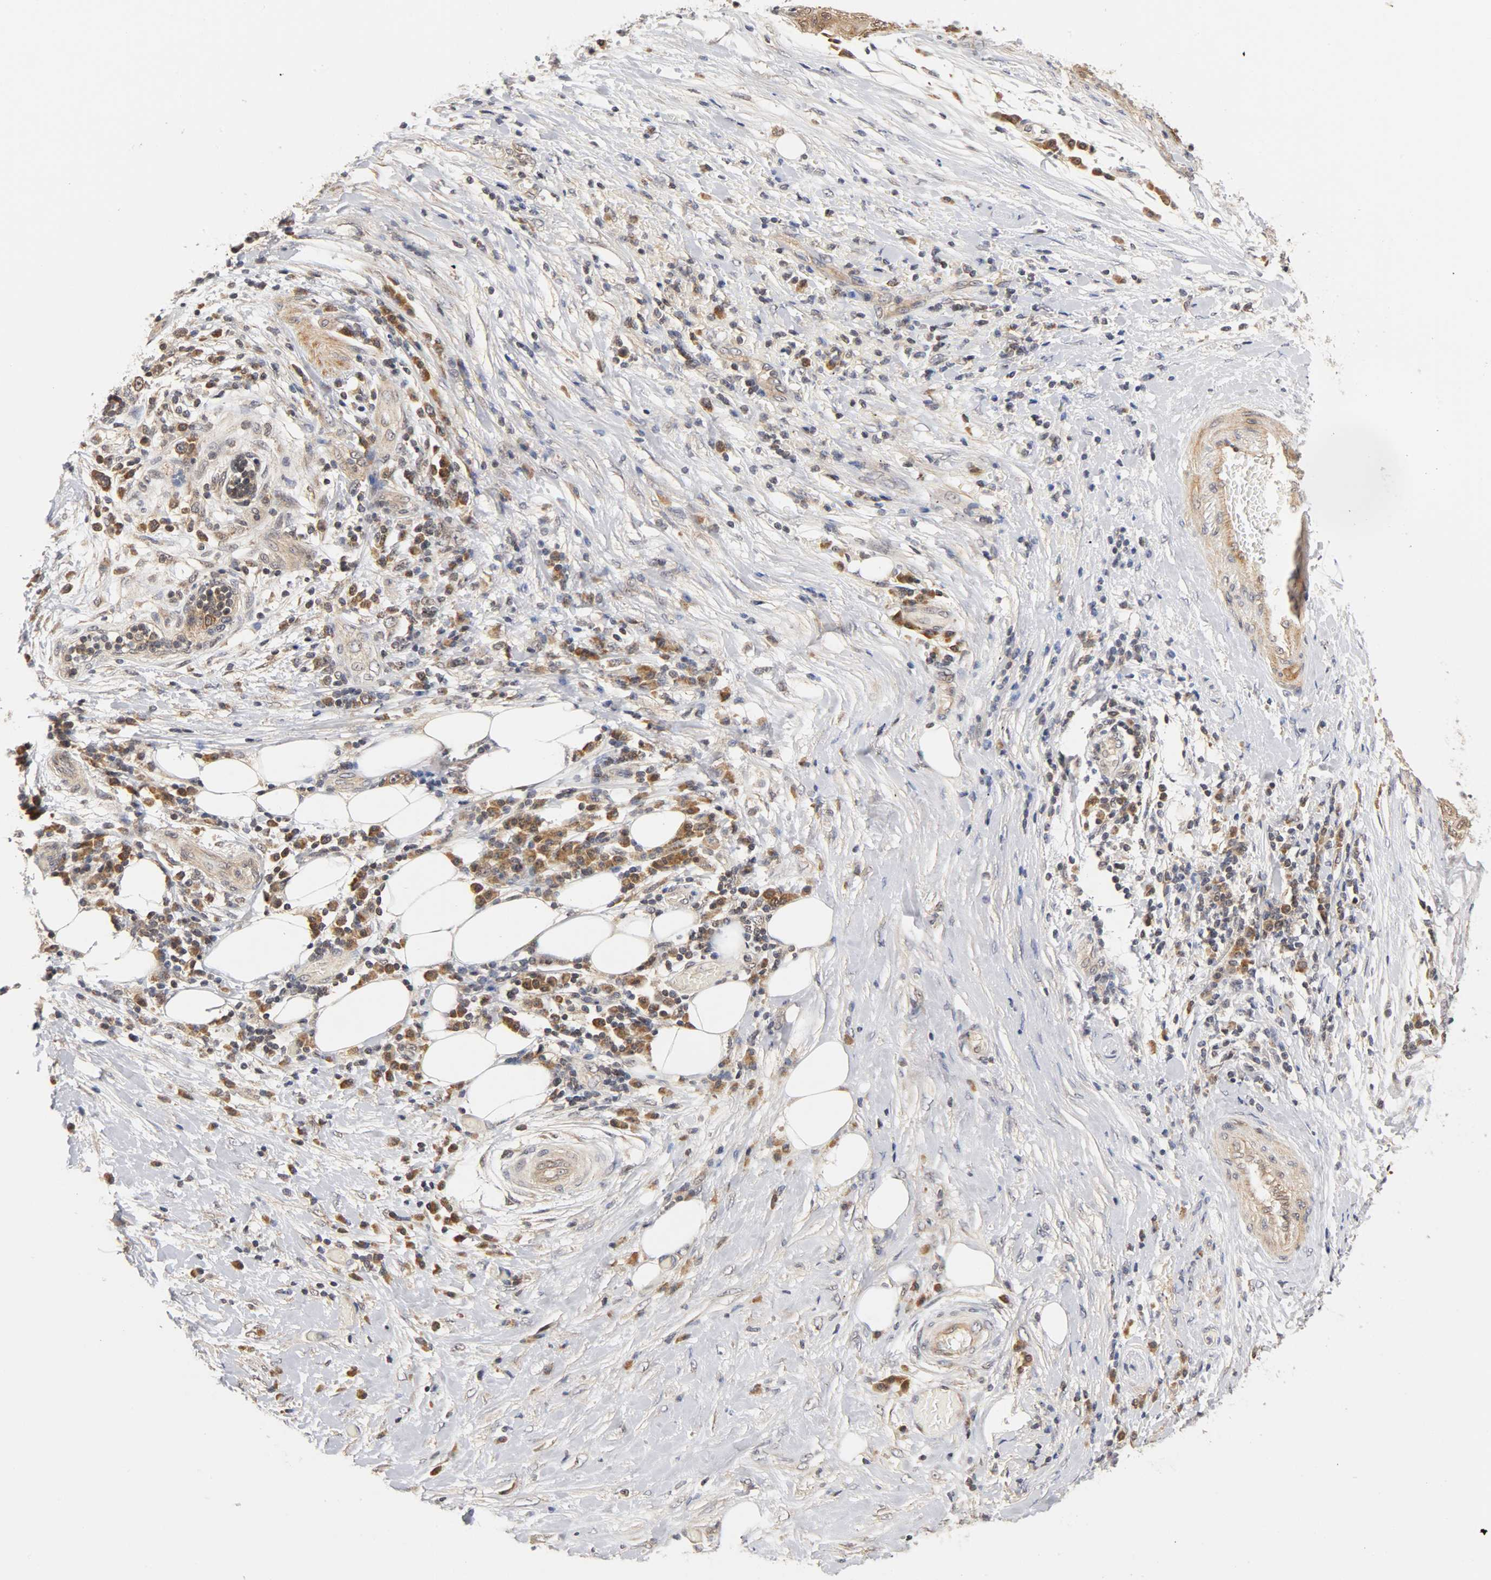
{"staining": {"intensity": "strong", "quantity": "25%-75%", "location": "cytoplasmic/membranous,nuclear"}, "tissue": "lung cancer", "cell_type": "Tumor cells", "image_type": "cancer", "snomed": [{"axis": "morphology", "description": "Inflammation, NOS"}, {"axis": "morphology", "description": "Squamous cell carcinoma, NOS"}, {"axis": "topography", "description": "Lymph node"}, {"axis": "topography", "description": "Soft tissue"}, {"axis": "topography", "description": "Lung"}], "caption": "A high amount of strong cytoplasmic/membranous and nuclear staining is appreciated in about 25%-75% of tumor cells in squamous cell carcinoma (lung) tissue.", "gene": "UBE2M", "patient": {"sex": "male", "age": 66}}